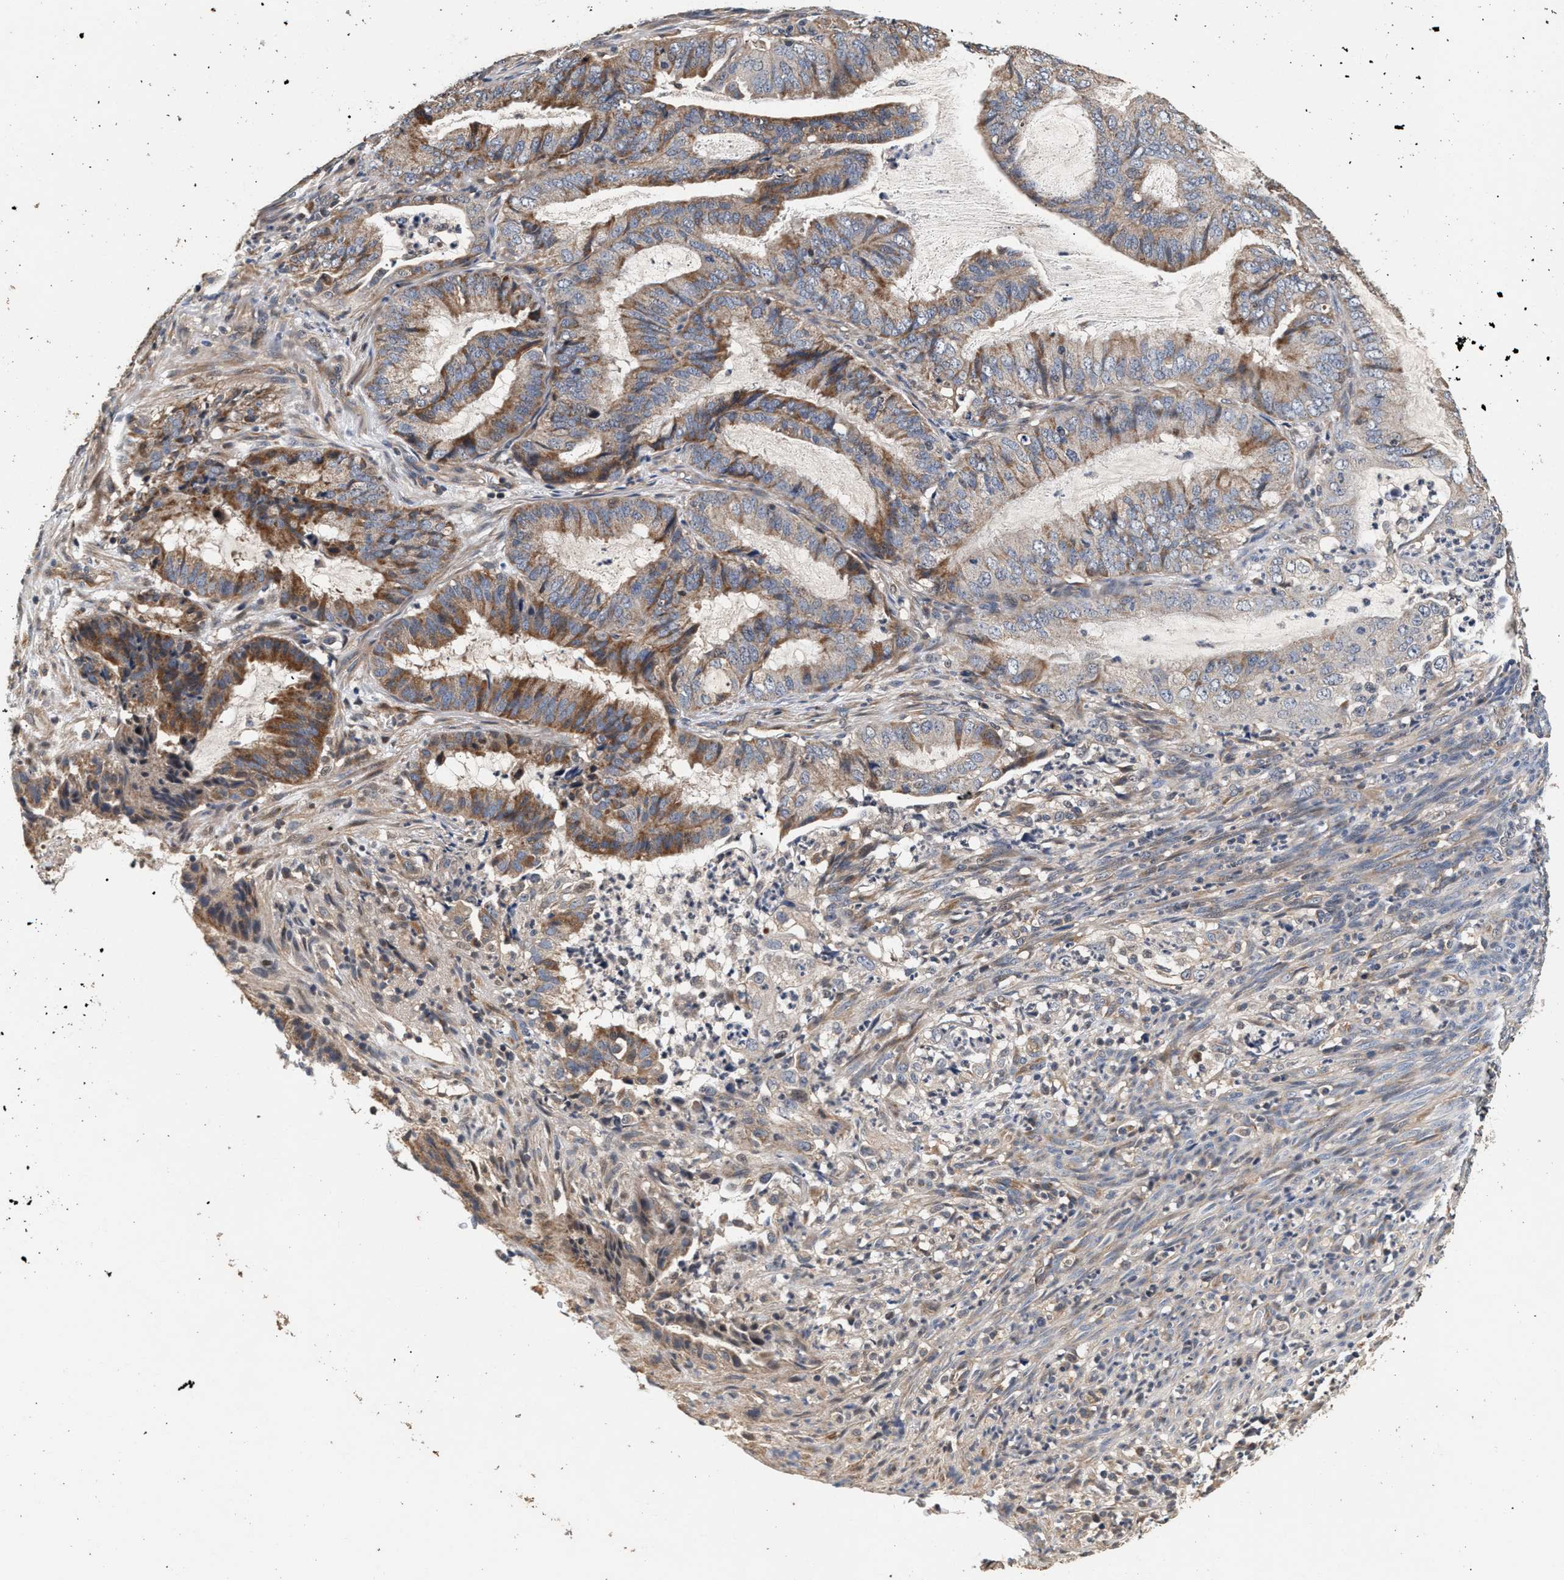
{"staining": {"intensity": "moderate", "quantity": ">75%", "location": "cytoplasmic/membranous"}, "tissue": "endometrial cancer", "cell_type": "Tumor cells", "image_type": "cancer", "snomed": [{"axis": "morphology", "description": "Adenocarcinoma, NOS"}, {"axis": "topography", "description": "Endometrium"}], "caption": "This histopathology image displays immunohistochemistry staining of endometrial adenocarcinoma, with medium moderate cytoplasmic/membranous expression in approximately >75% of tumor cells.", "gene": "PTGR3", "patient": {"sex": "female", "age": 51}}